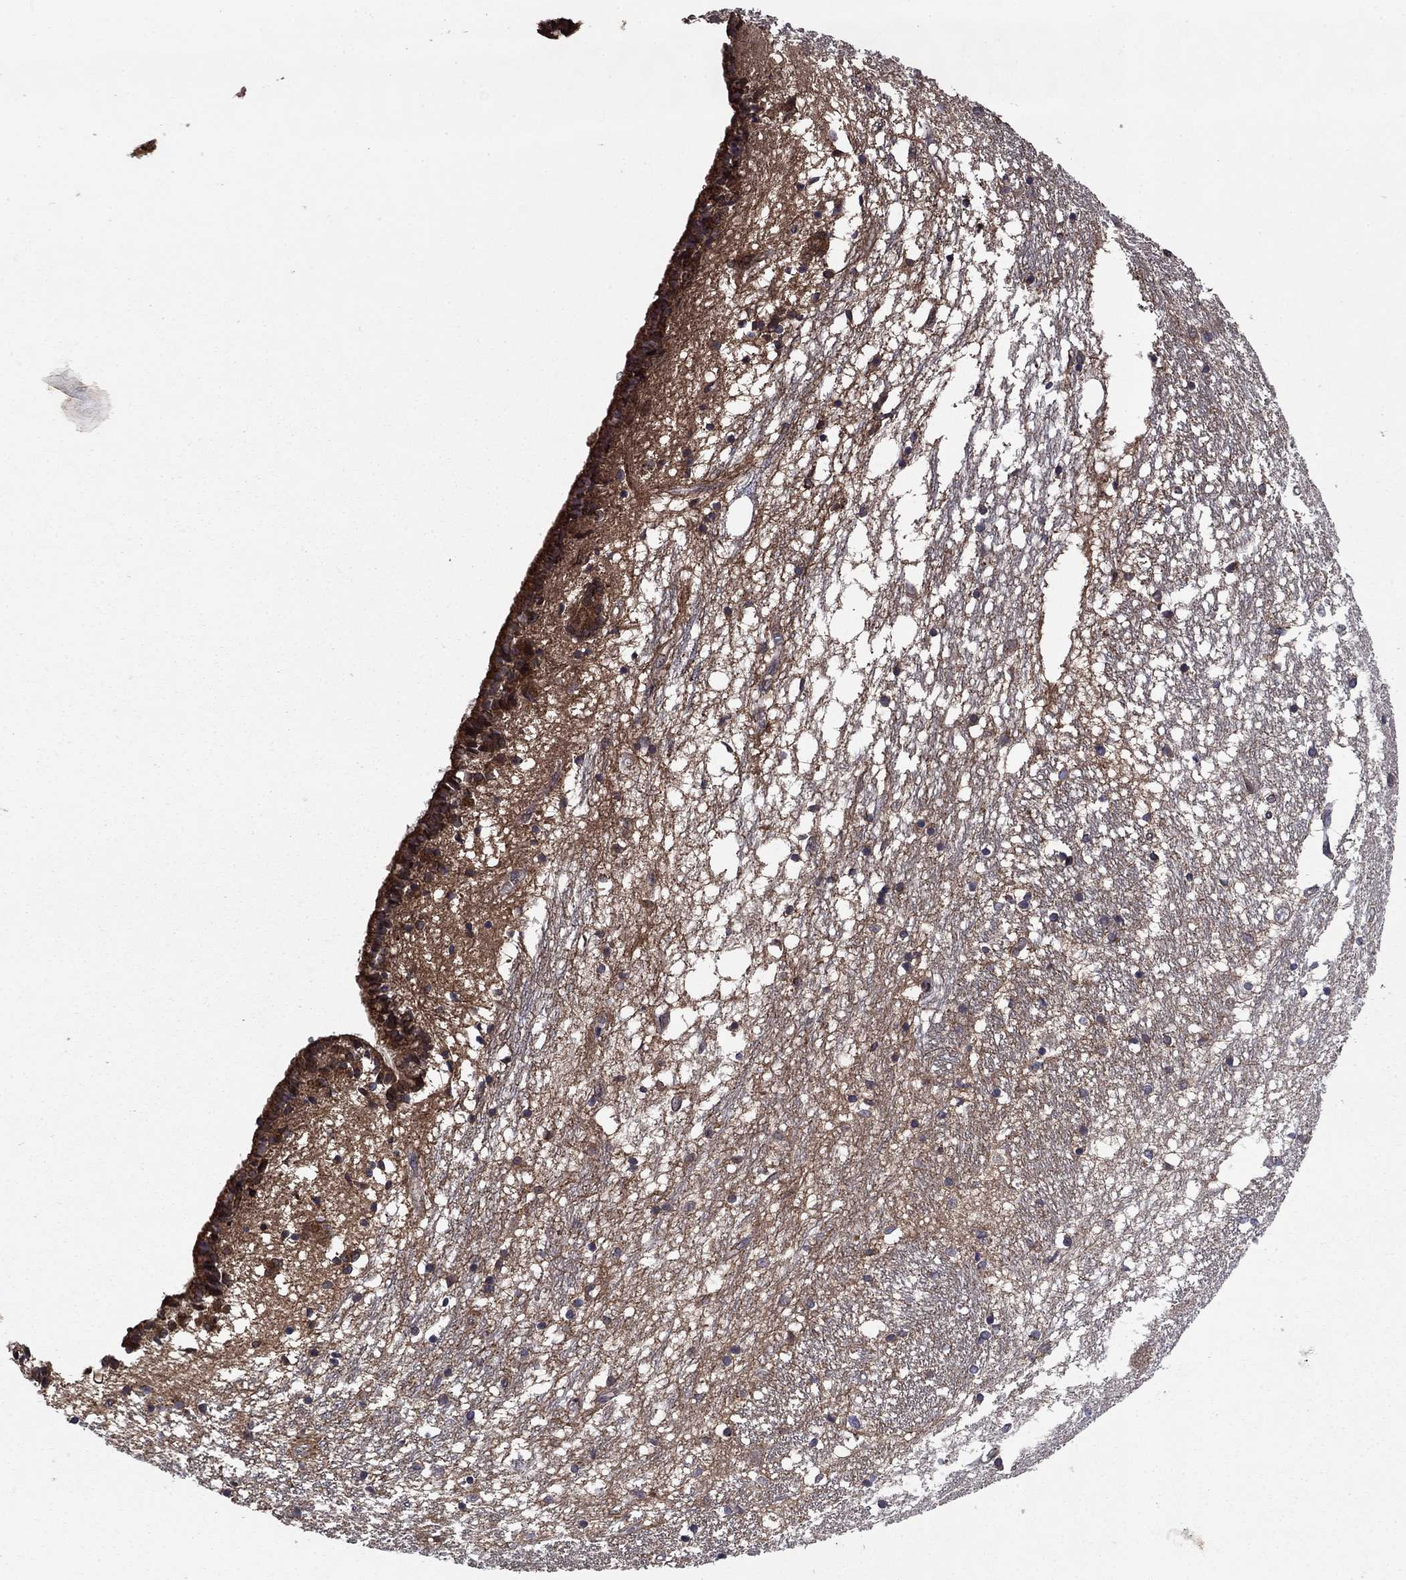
{"staining": {"intensity": "negative", "quantity": "none", "location": "none"}, "tissue": "caudate", "cell_type": "Glial cells", "image_type": "normal", "snomed": [{"axis": "morphology", "description": "Normal tissue, NOS"}, {"axis": "topography", "description": "Lateral ventricle wall"}], "caption": "Micrograph shows no protein staining in glial cells of normal caudate.", "gene": "DHRS1", "patient": {"sex": "female", "age": 71}}